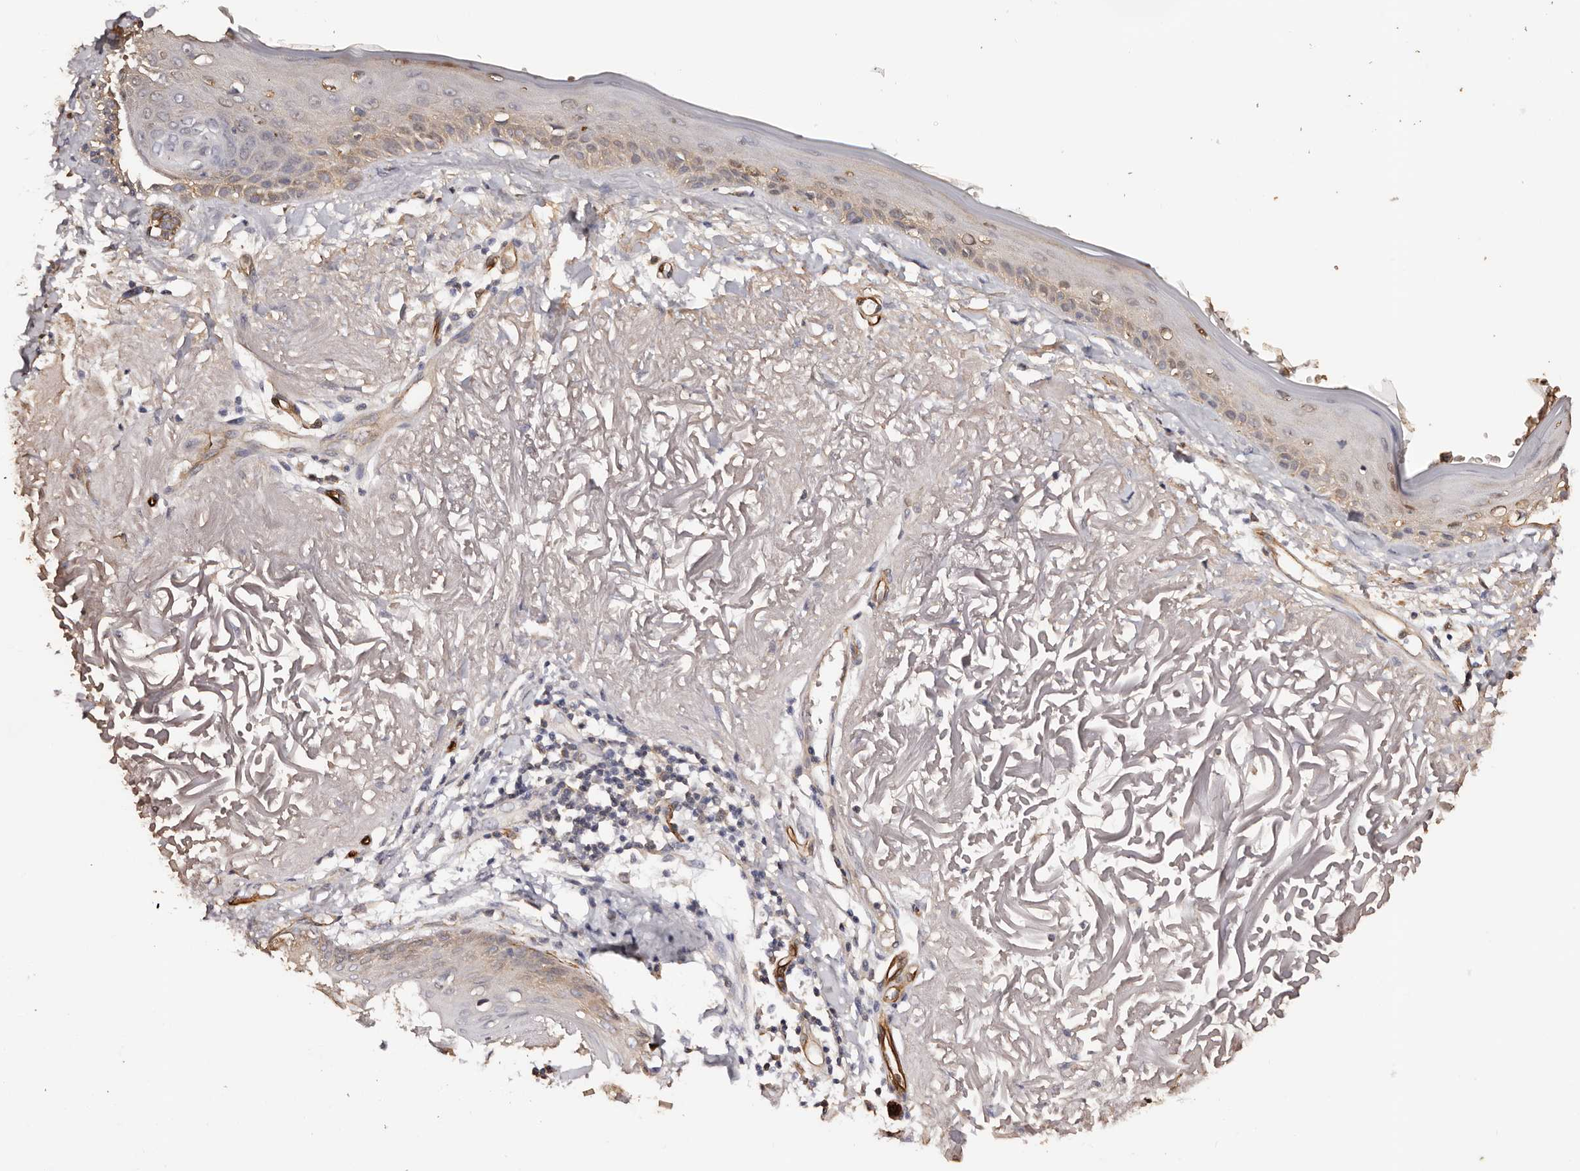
{"staining": {"intensity": "negative", "quantity": "none", "location": "none"}, "tissue": "skin", "cell_type": "Fibroblasts", "image_type": "normal", "snomed": [{"axis": "morphology", "description": "Normal tissue, NOS"}, {"axis": "topography", "description": "Skin"}, {"axis": "topography", "description": "Skeletal muscle"}], "caption": "This is an IHC micrograph of benign human skin. There is no staining in fibroblasts.", "gene": "ZNF557", "patient": {"sex": "male", "age": 83}}